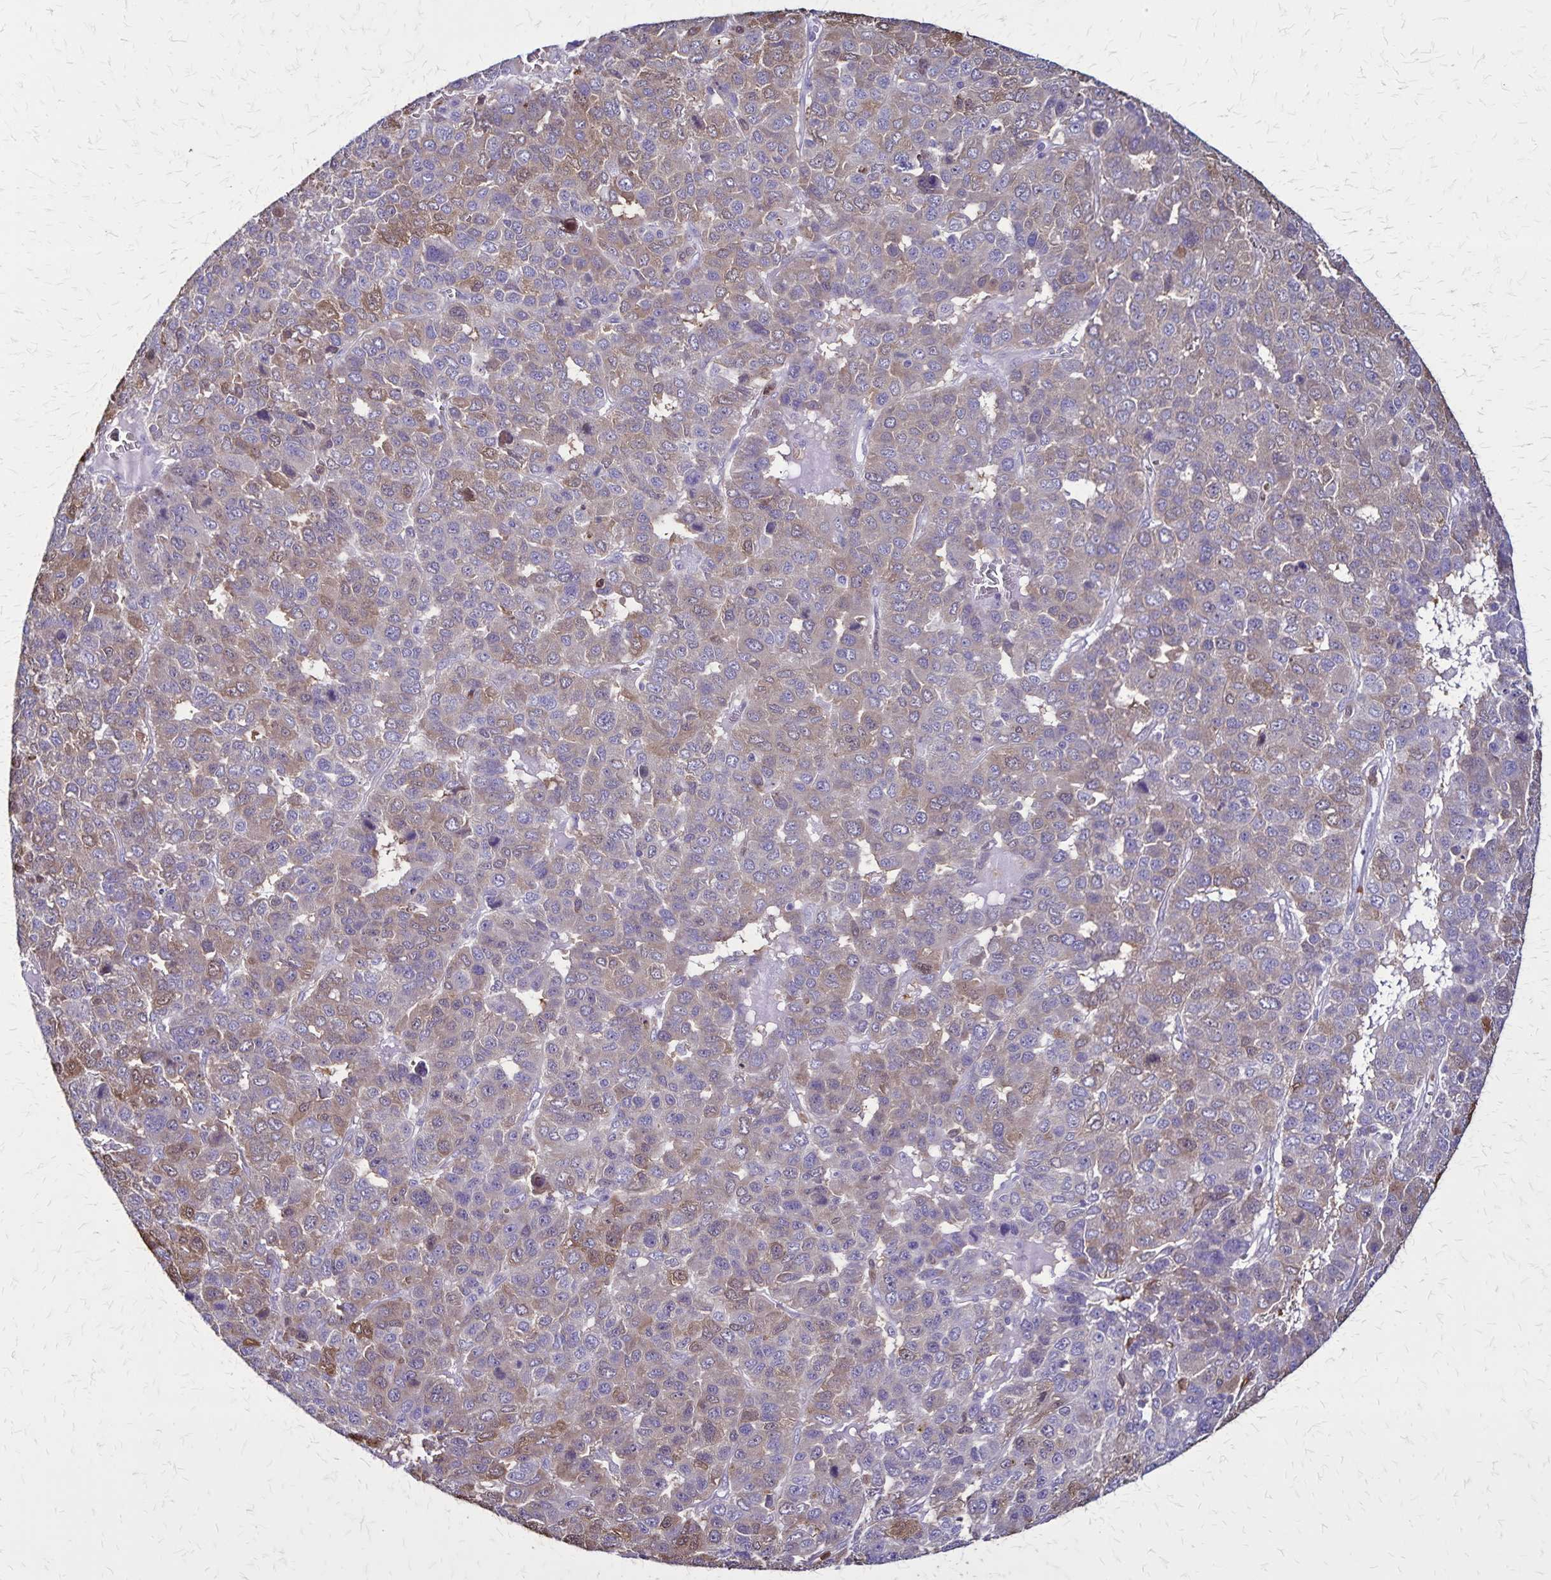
{"staining": {"intensity": "weak", "quantity": "25%-75%", "location": "cytoplasmic/membranous"}, "tissue": "liver cancer", "cell_type": "Tumor cells", "image_type": "cancer", "snomed": [{"axis": "morphology", "description": "Carcinoma, Hepatocellular, NOS"}, {"axis": "topography", "description": "Liver"}], "caption": "Protein analysis of liver cancer (hepatocellular carcinoma) tissue displays weak cytoplasmic/membranous staining in about 25%-75% of tumor cells. (brown staining indicates protein expression, while blue staining denotes nuclei).", "gene": "ULBP3", "patient": {"sex": "male", "age": 69}}